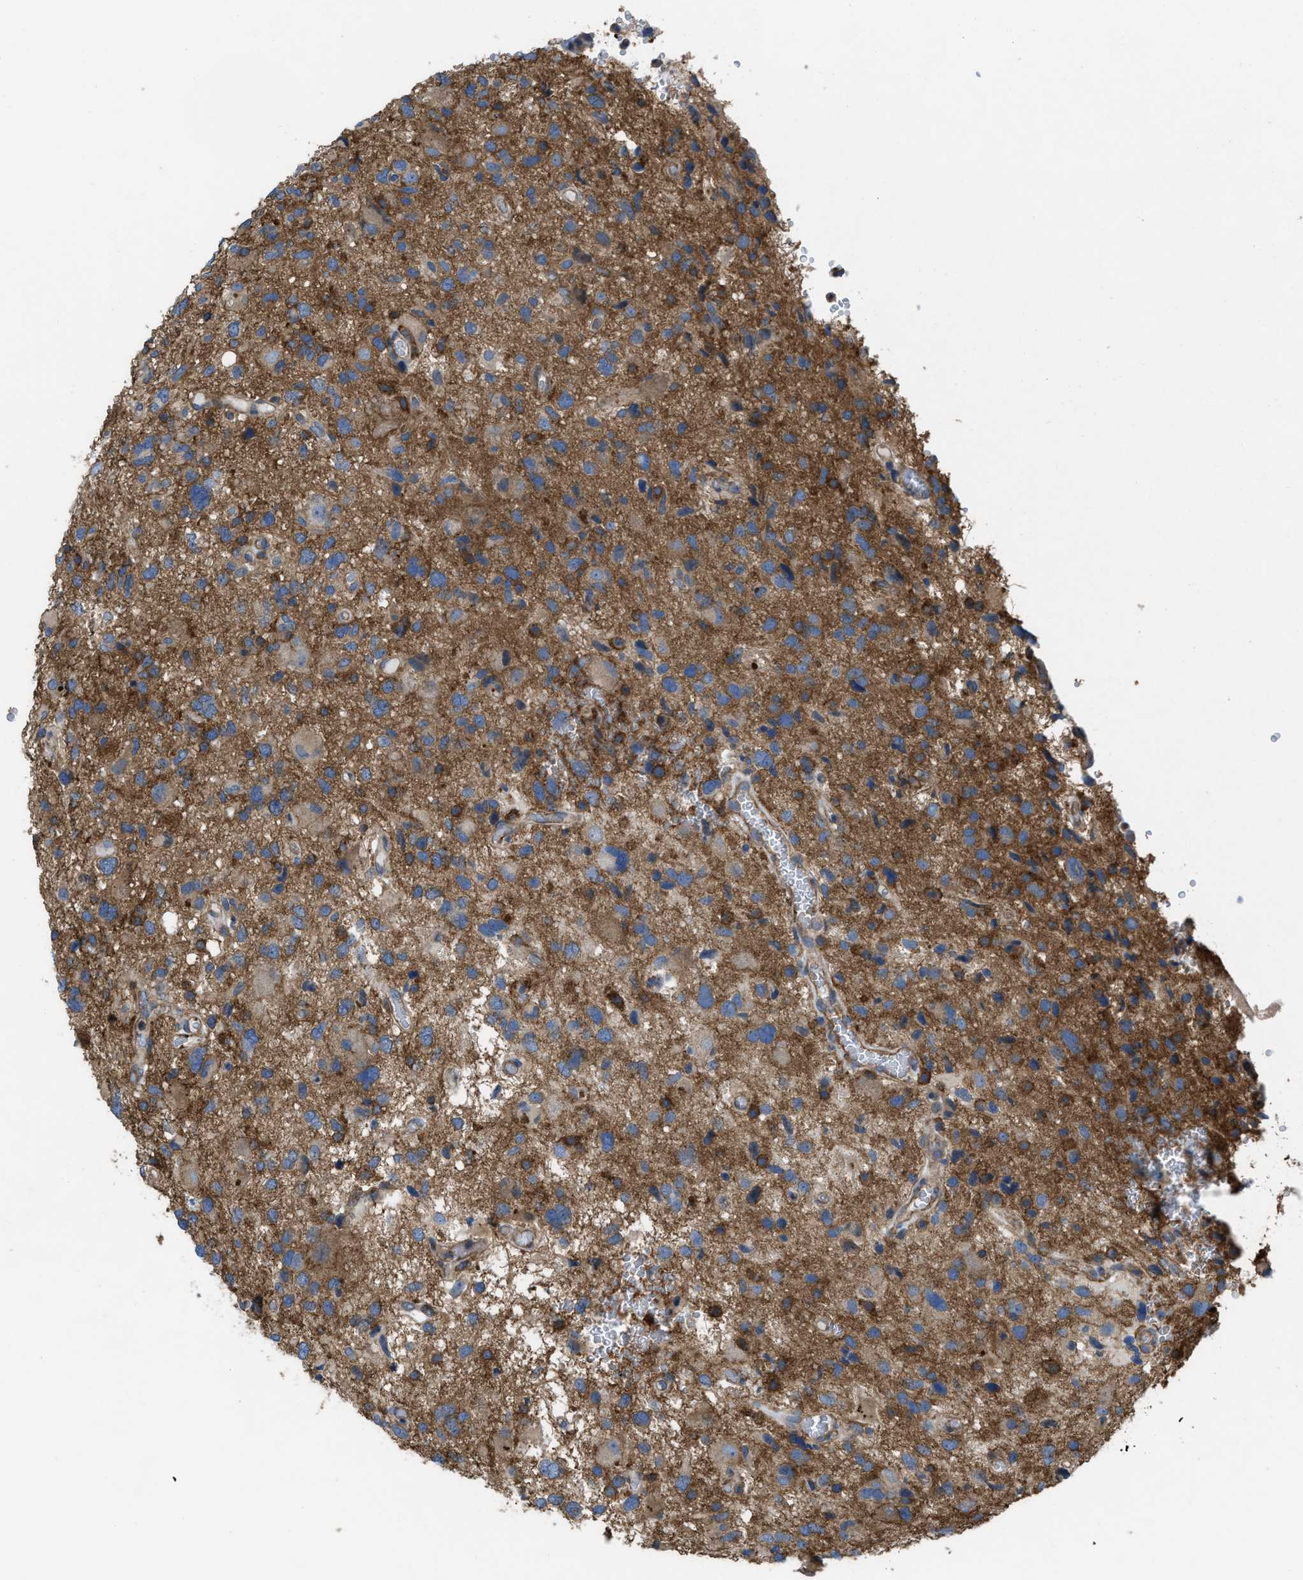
{"staining": {"intensity": "strong", "quantity": ">75%", "location": "cytoplasmic/membranous"}, "tissue": "glioma", "cell_type": "Tumor cells", "image_type": "cancer", "snomed": [{"axis": "morphology", "description": "Glioma, malignant, High grade"}, {"axis": "topography", "description": "Brain"}], "caption": "A high amount of strong cytoplasmic/membranous expression is identified in about >75% of tumor cells in malignant high-grade glioma tissue. (IHC, brightfield microscopy, high magnification).", "gene": "MYO18A", "patient": {"sex": "male", "age": 33}}